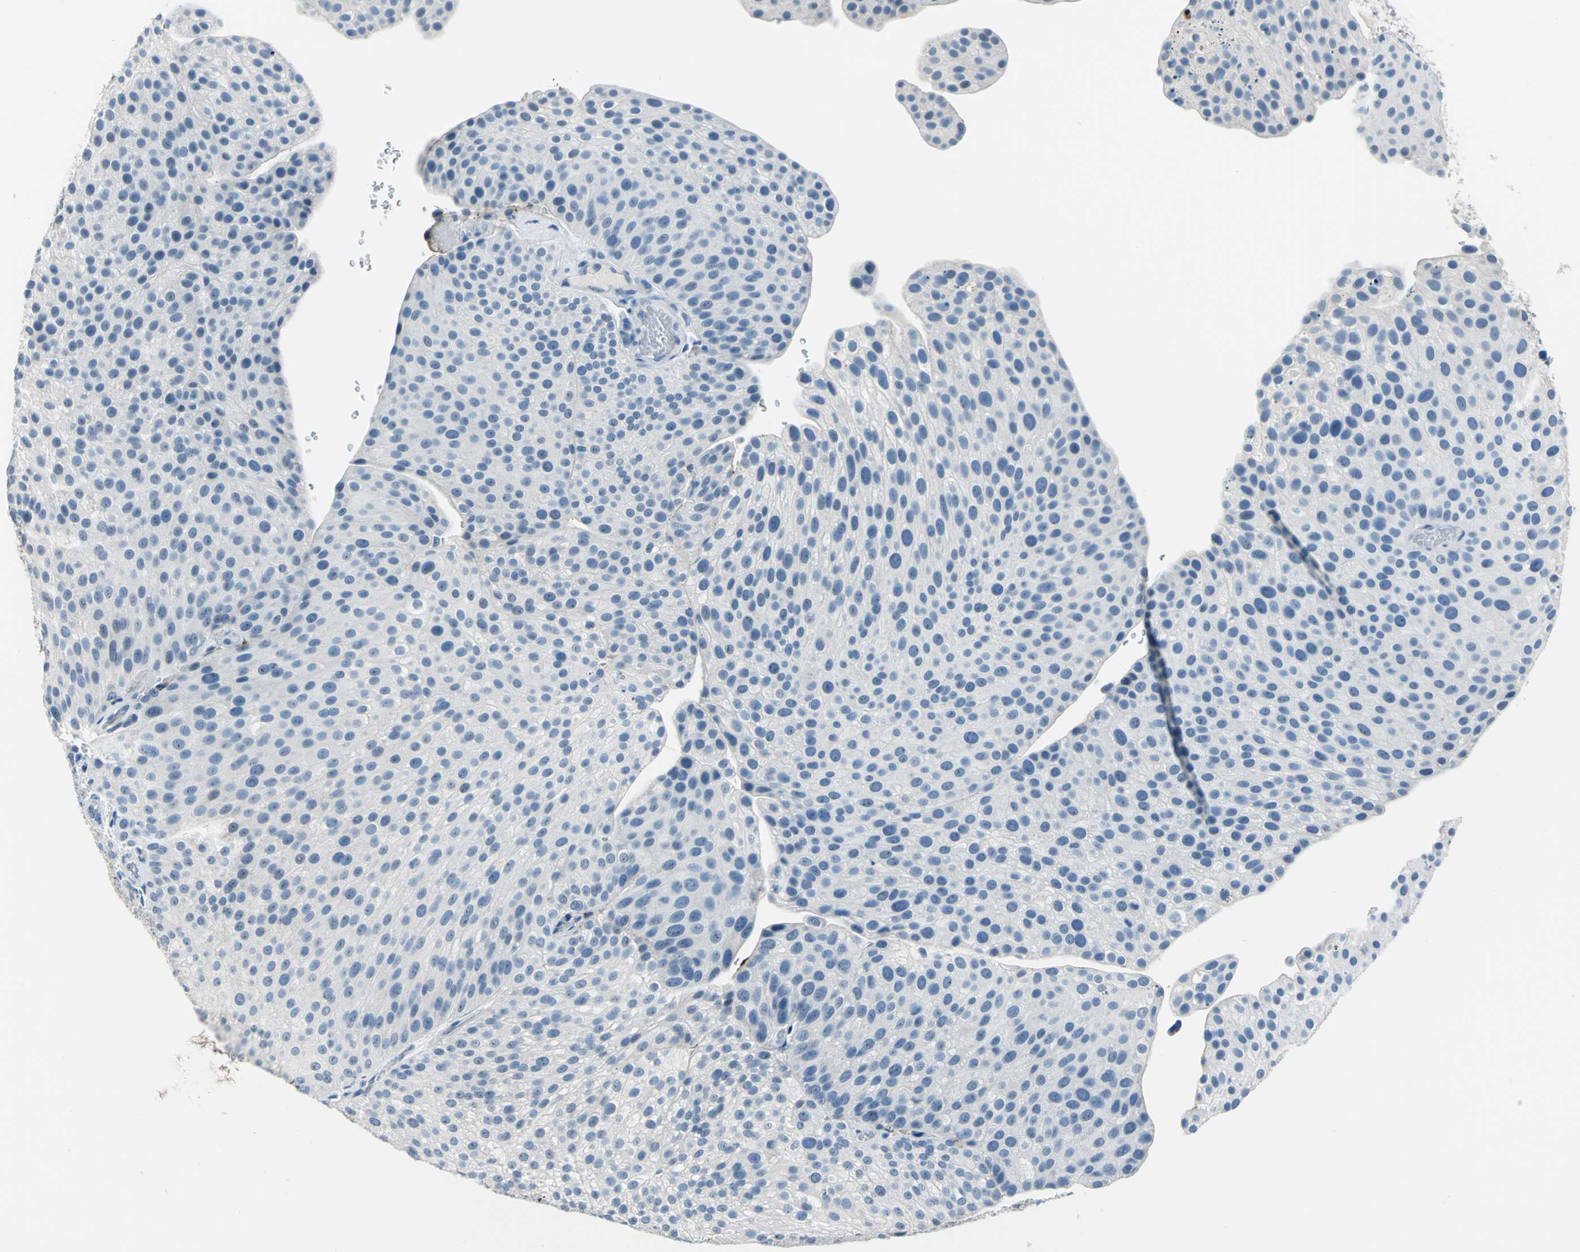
{"staining": {"intensity": "negative", "quantity": "none", "location": "none"}, "tissue": "urothelial cancer", "cell_type": "Tumor cells", "image_type": "cancer", "snomed": [{"axis": "morphology", "description": "Urothelial carcinoma, Low grade"}, {"axis": "topography", "description": "Smooth muscle"}, {"axis": "topography", "description": "Urinary bladder"}], "caption": "An immunohistochemistry (IHC) image of urothelial carcinoma (low-grade) is shown. There is no staining in tumor cells of urothelial carcinoma (low-grade).", "gene": "MUC4", "patient": {"sex": "male", "age": 60}}